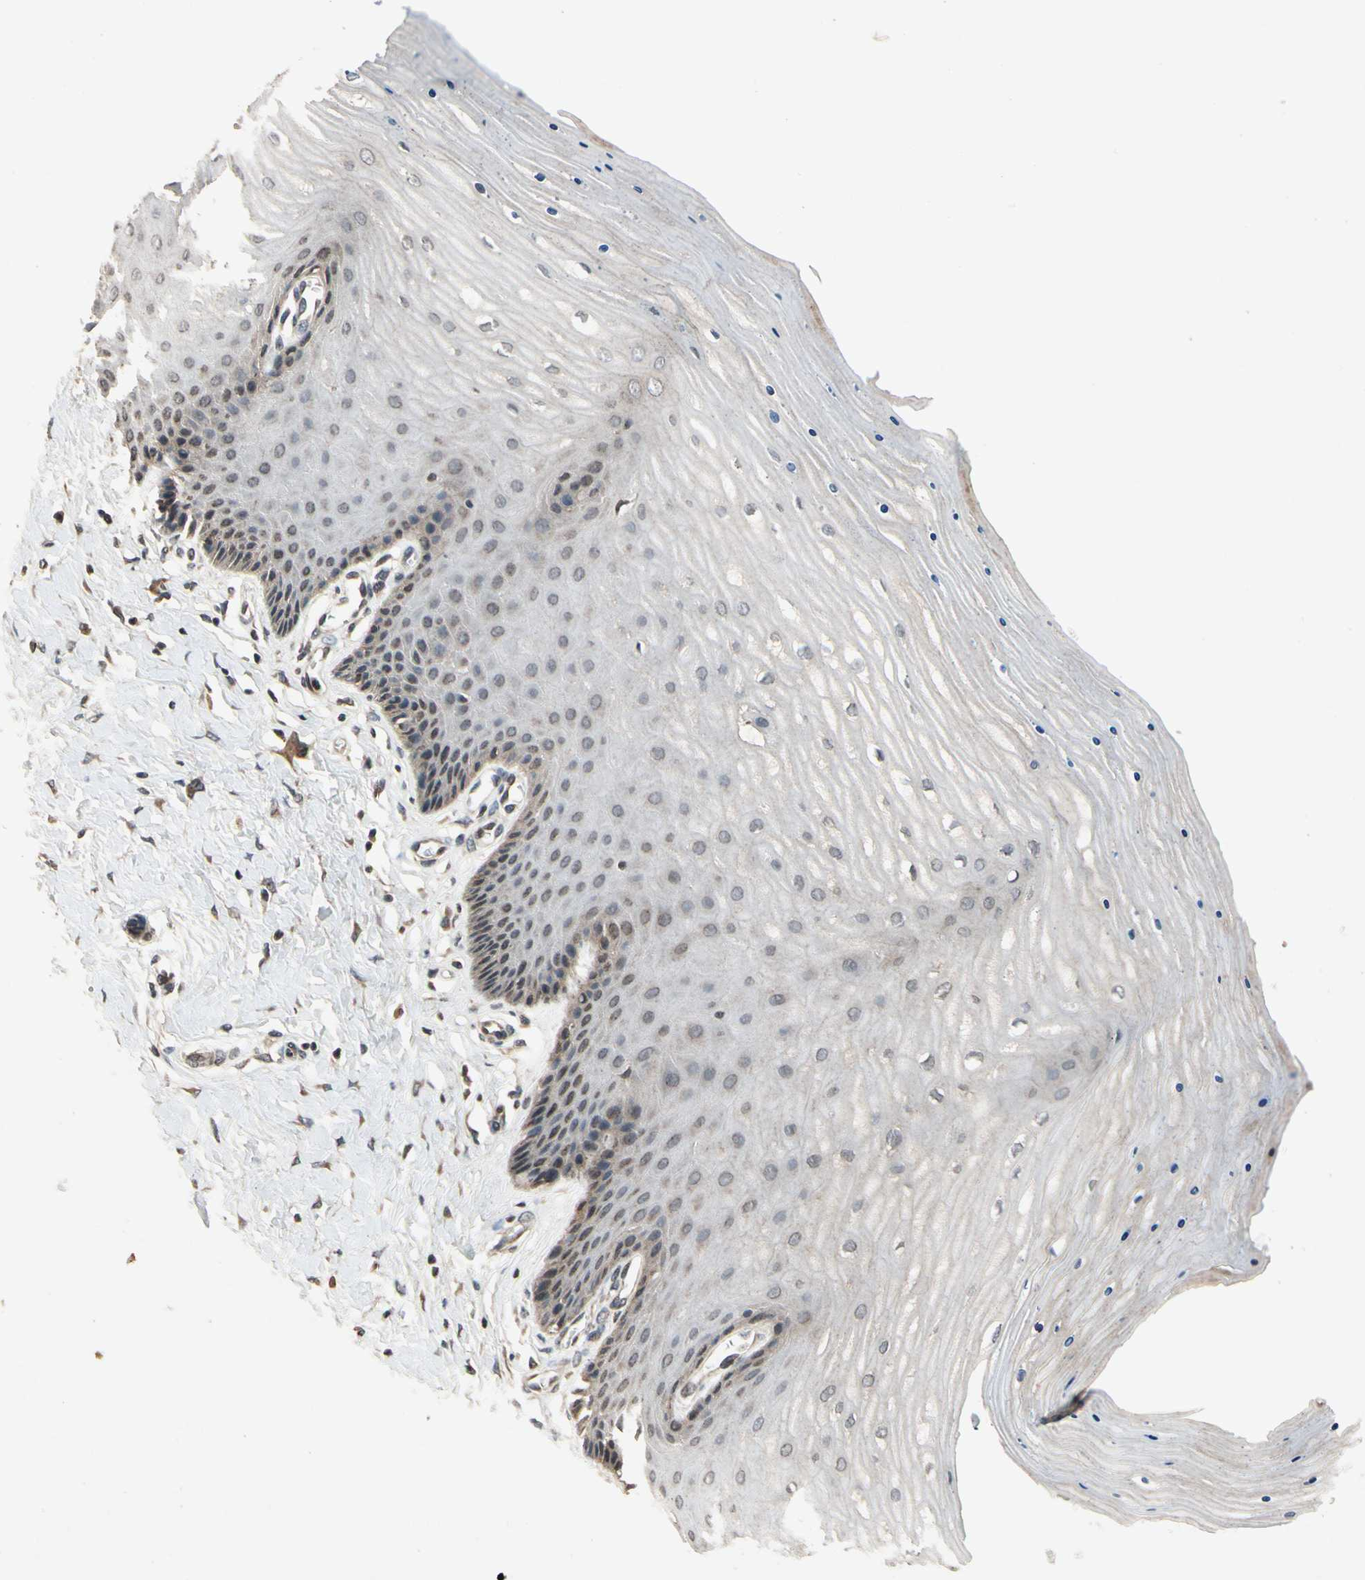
{"staining": {"intensity": "weak", "quantity": "<25%", "location": "cytoplasmic/membranous"}, "tissue": "cervix", "cell_type": "Glandular cells", "image_type": "normal", "snomed": [{"axis": "morphology", "description": "Normal tissue, NOS"}, {"axis": "topography", "description": "Cervix"}], "caption": "This is an IHC image of unremarkable cervix. There is no staining in glandular cells.", "gene": "DPY19L3", "patient": {"sex": "female", "age": 55}}